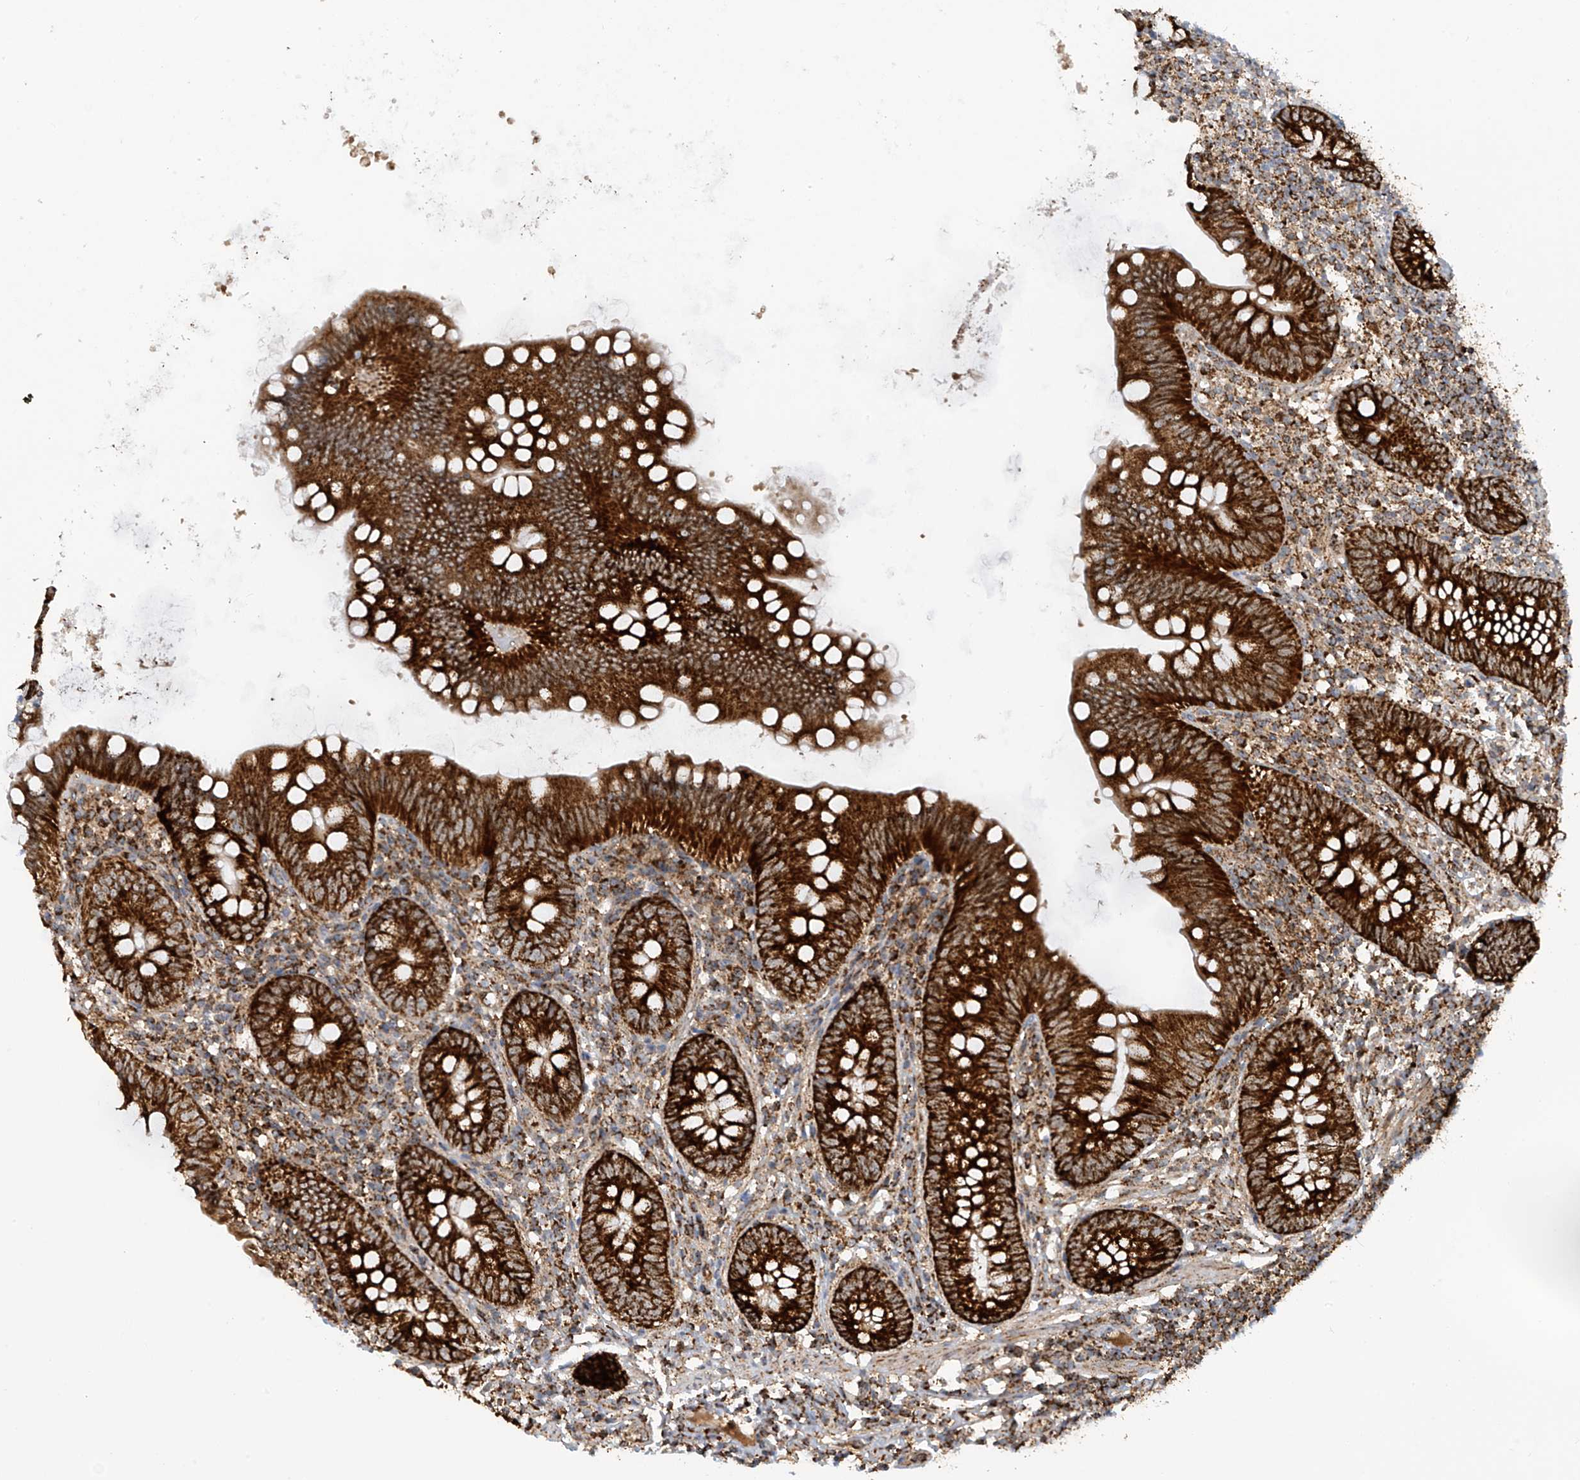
{"staining": {"intensity": "strong", "quantity": ">75%", "location": "cytoplasmic/membranous"}, "tissue": "appendix", "cell_type": "Glandular cells", "image_type": "normal", "snomed": [{"axis": "morphology", "description": "Normal tissue, NOS"}, {"axis": "topography", "description": "Appendix"}], "caption": "IHC (DAB (3,3'-diaminobenzidine)) staining of normal human appendix shows strong cytoplasmic/membranous protein positivity in approximately >75% of glandular cells.", "gene": "COX10", "patient": {"sex": "female", "age": 62}}